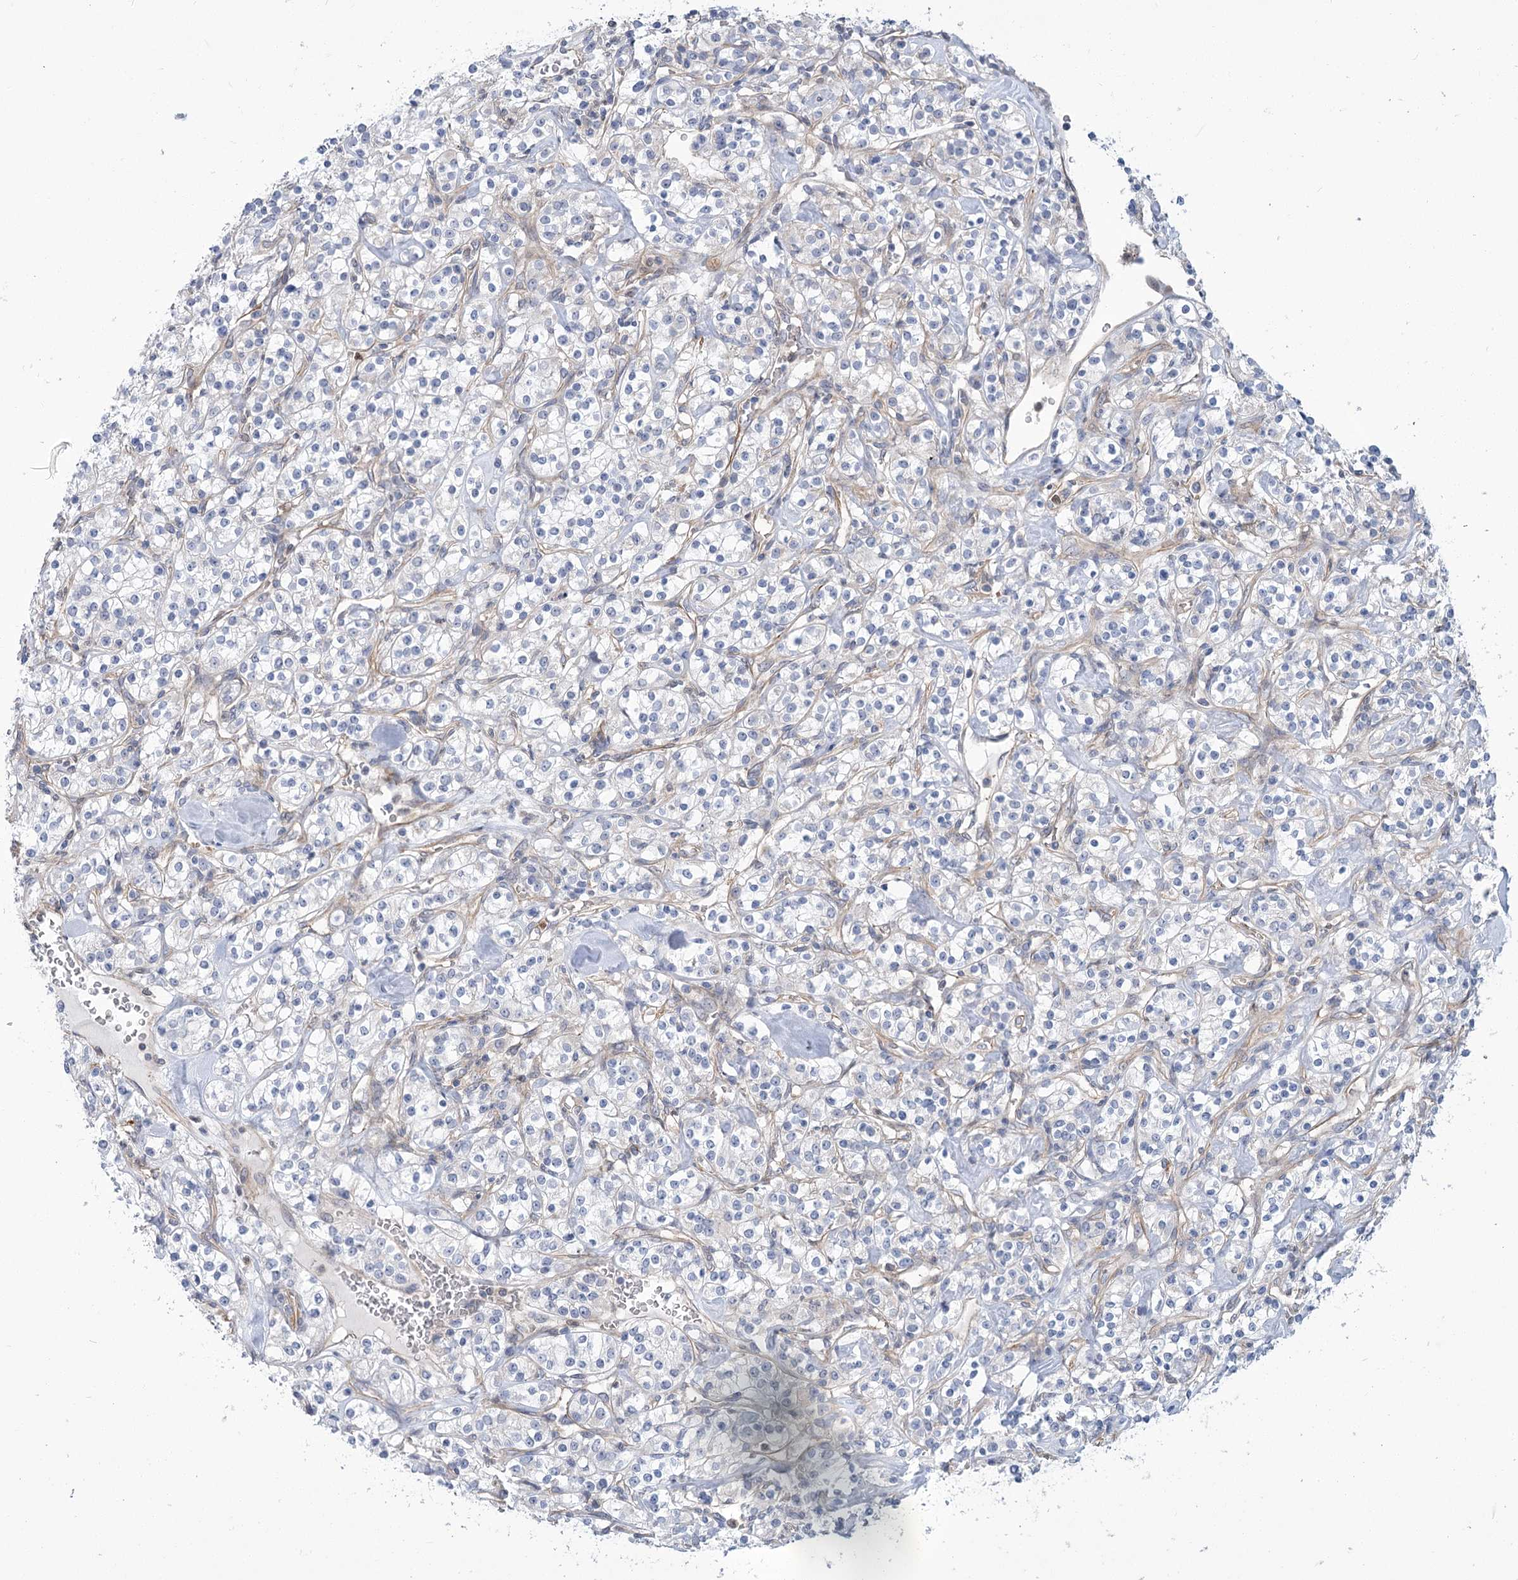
{"staining": {"intensity": "negative", "quantity": "none", "location": "none"}, "tissue": "renal cancer", "cell_type": "Tumor cells", "image_type": "cancer", "snomed": [{"axis": "morphology", "description": "Adenocarcinoma, NOS"}, {"axis": "topography", "description": "Kidney"}], "caption": "Renal cancer (adenocarcinoma) was stained to show a protein in brown. There is no significant staining in tumor cells.", "gene": "THAP6", "patient": {"sex": "male", "age": 77}}